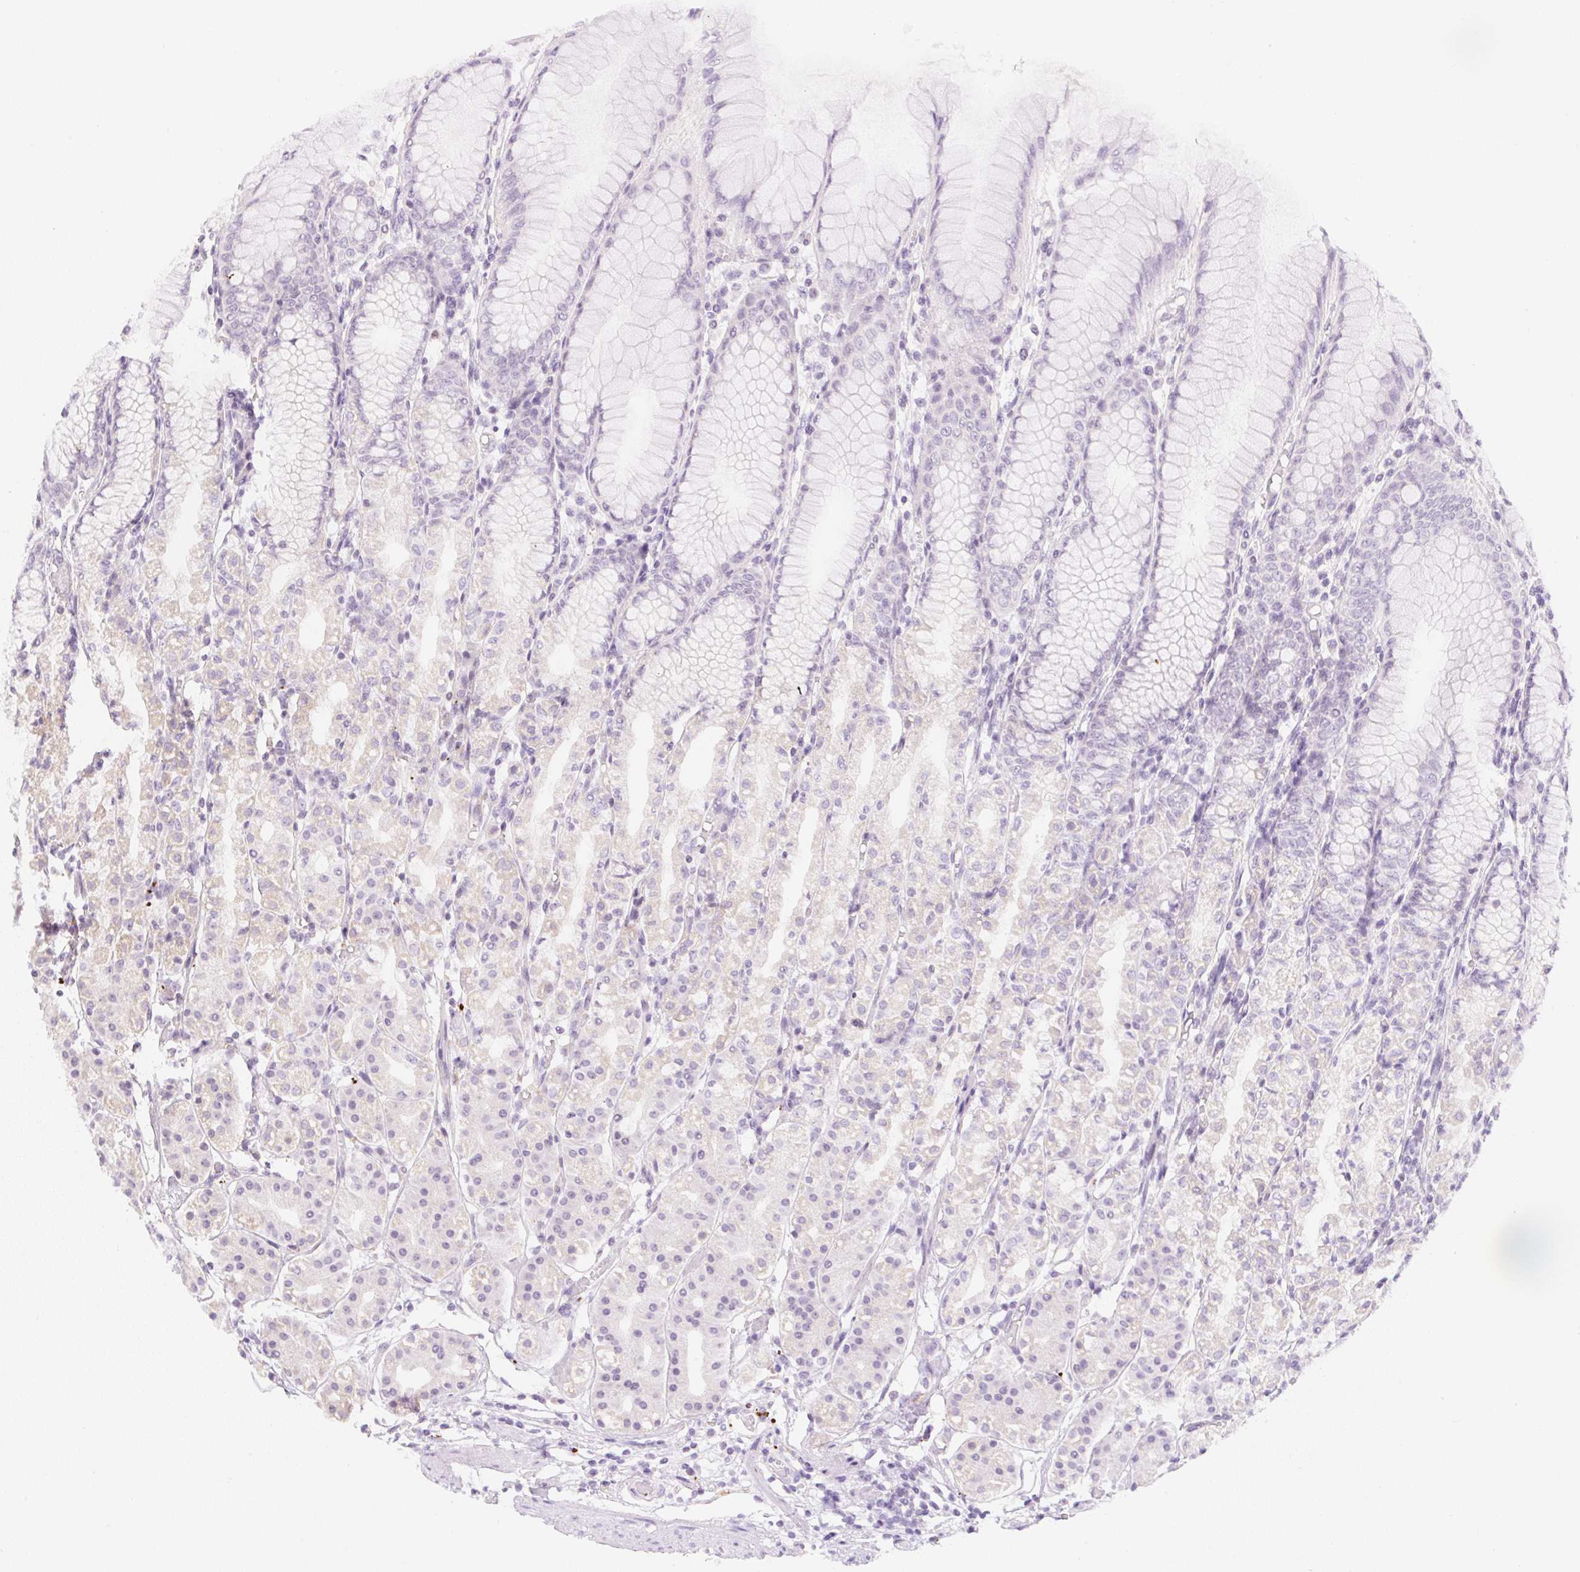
{"staining": {"intensity": "moderate", "quantity": "25%-75%", "location": "cytoplasmic/membranous"}, "tissue": "stomach", "cell_type": "Glandular cells", "image_type": "normal", "snomed": [{"axis": "morphology", "description": "Normal tissue, NOS"}, {"axis": "topography", "description": "Stomach"}], "caption": "Approximately 25%-75% of glandular cells in benign stomach display moderate cytoplasmic/membranous protein expression as visualized by brown immunohistochemical staining.", "gene": "CASKIN1", "patient": {"sex": "female", "age": 57}}